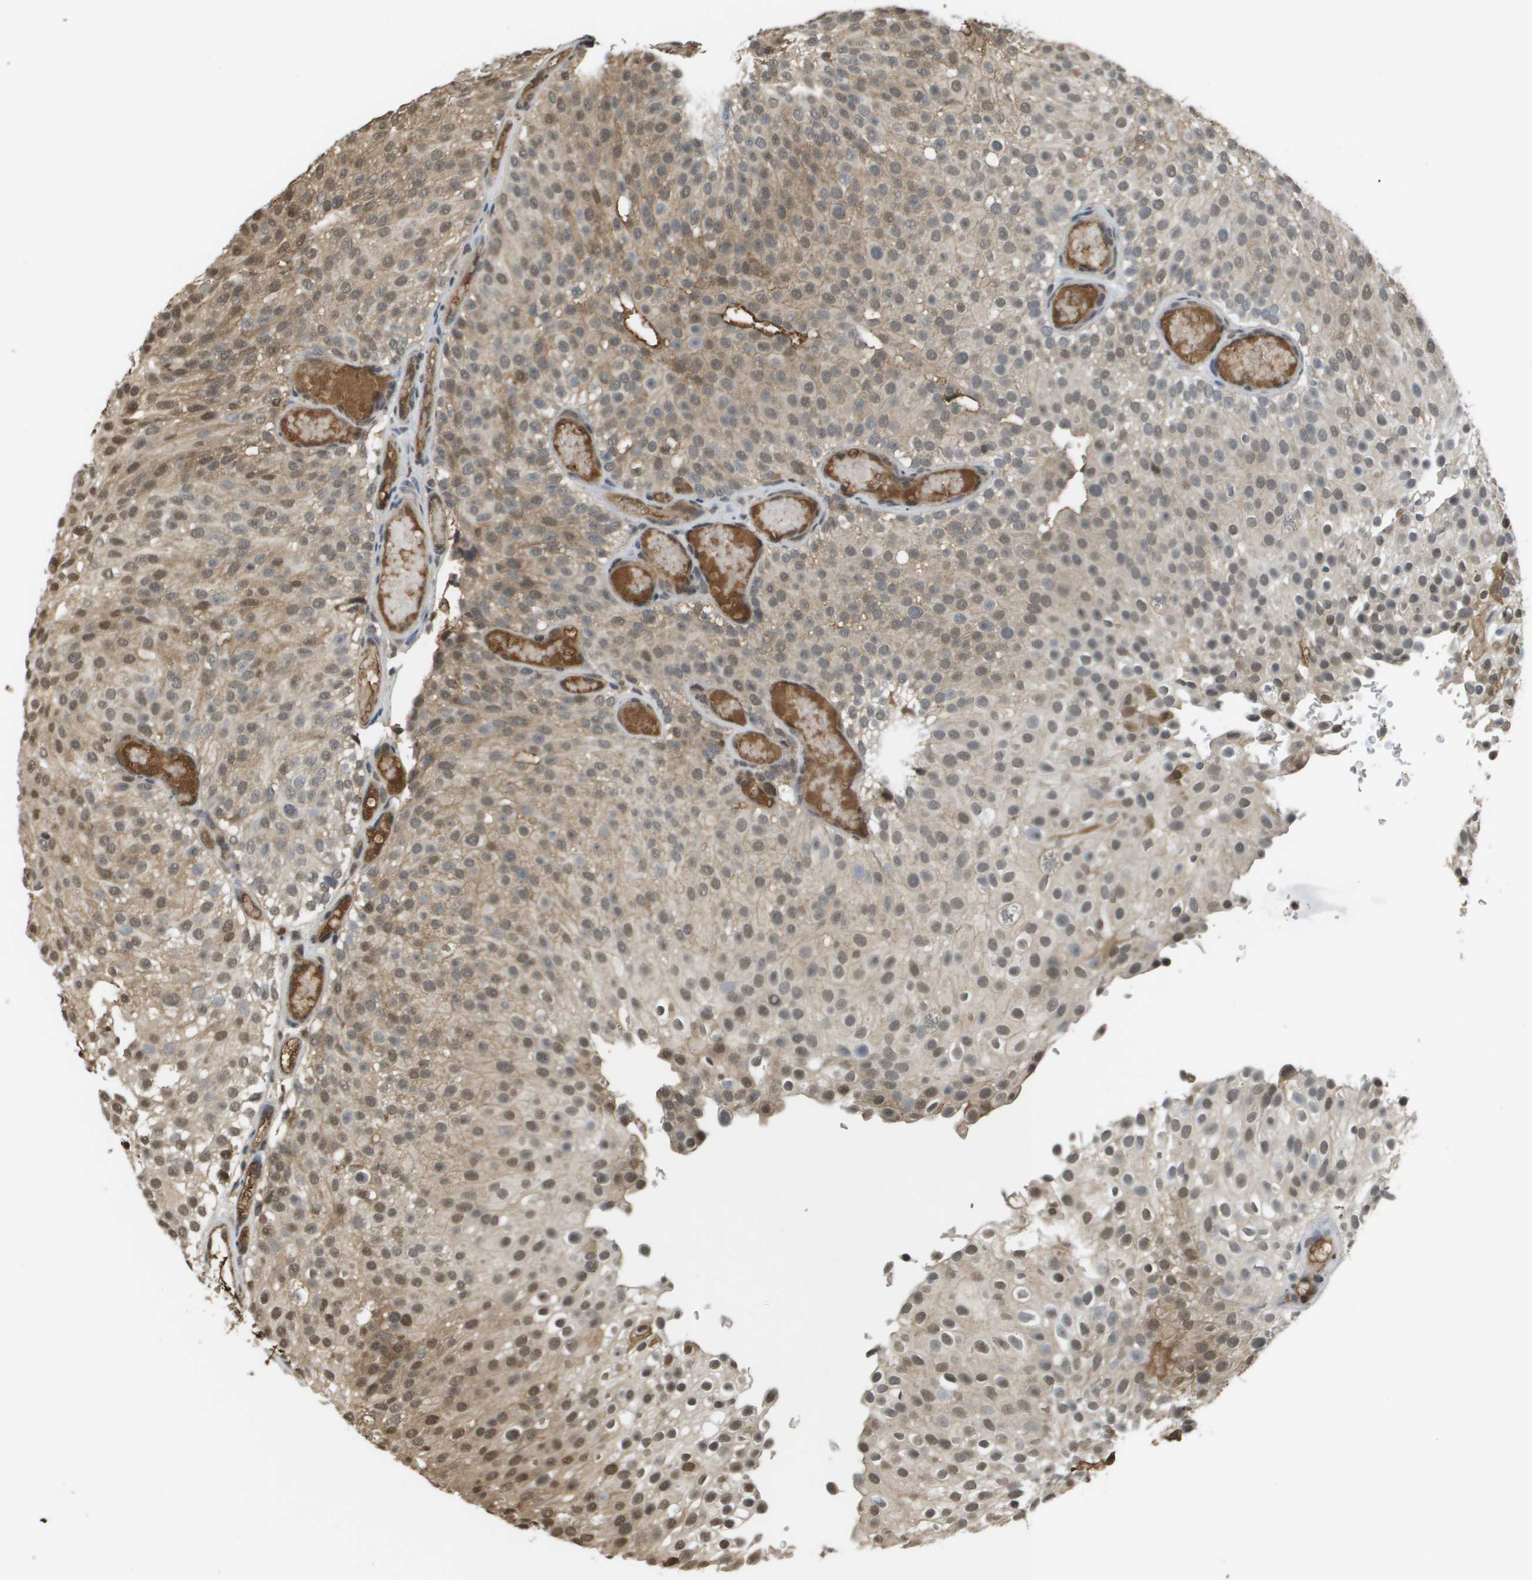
{"staining": {"intensity": "moderate", "quantity": ">75%", "location": "cytoplasmic/membranous,nuclear"}, "tissue": "urothelial cancer", "cell_type": "Tumor cells", "image_type": "cancer", "snomed": [{"axis": "morphology", "description": "Urothelial carcinoma, Low grade"}, {"axis": "topography", "description": "Urinary bladder"}], "caption": "Low-grade urothelial carcinoma tissue shows moderate cytoplasmic/membranous and nuclear expression in about >75% of tumor cells, visualized by immunohistochemistry. (DAB (3,3'-diaminobenzidine) IHC, brown staining for protein, blue staining for nuclei).", "gene": "NDRG2", "patient": {"sex": "male", "age": 78}}